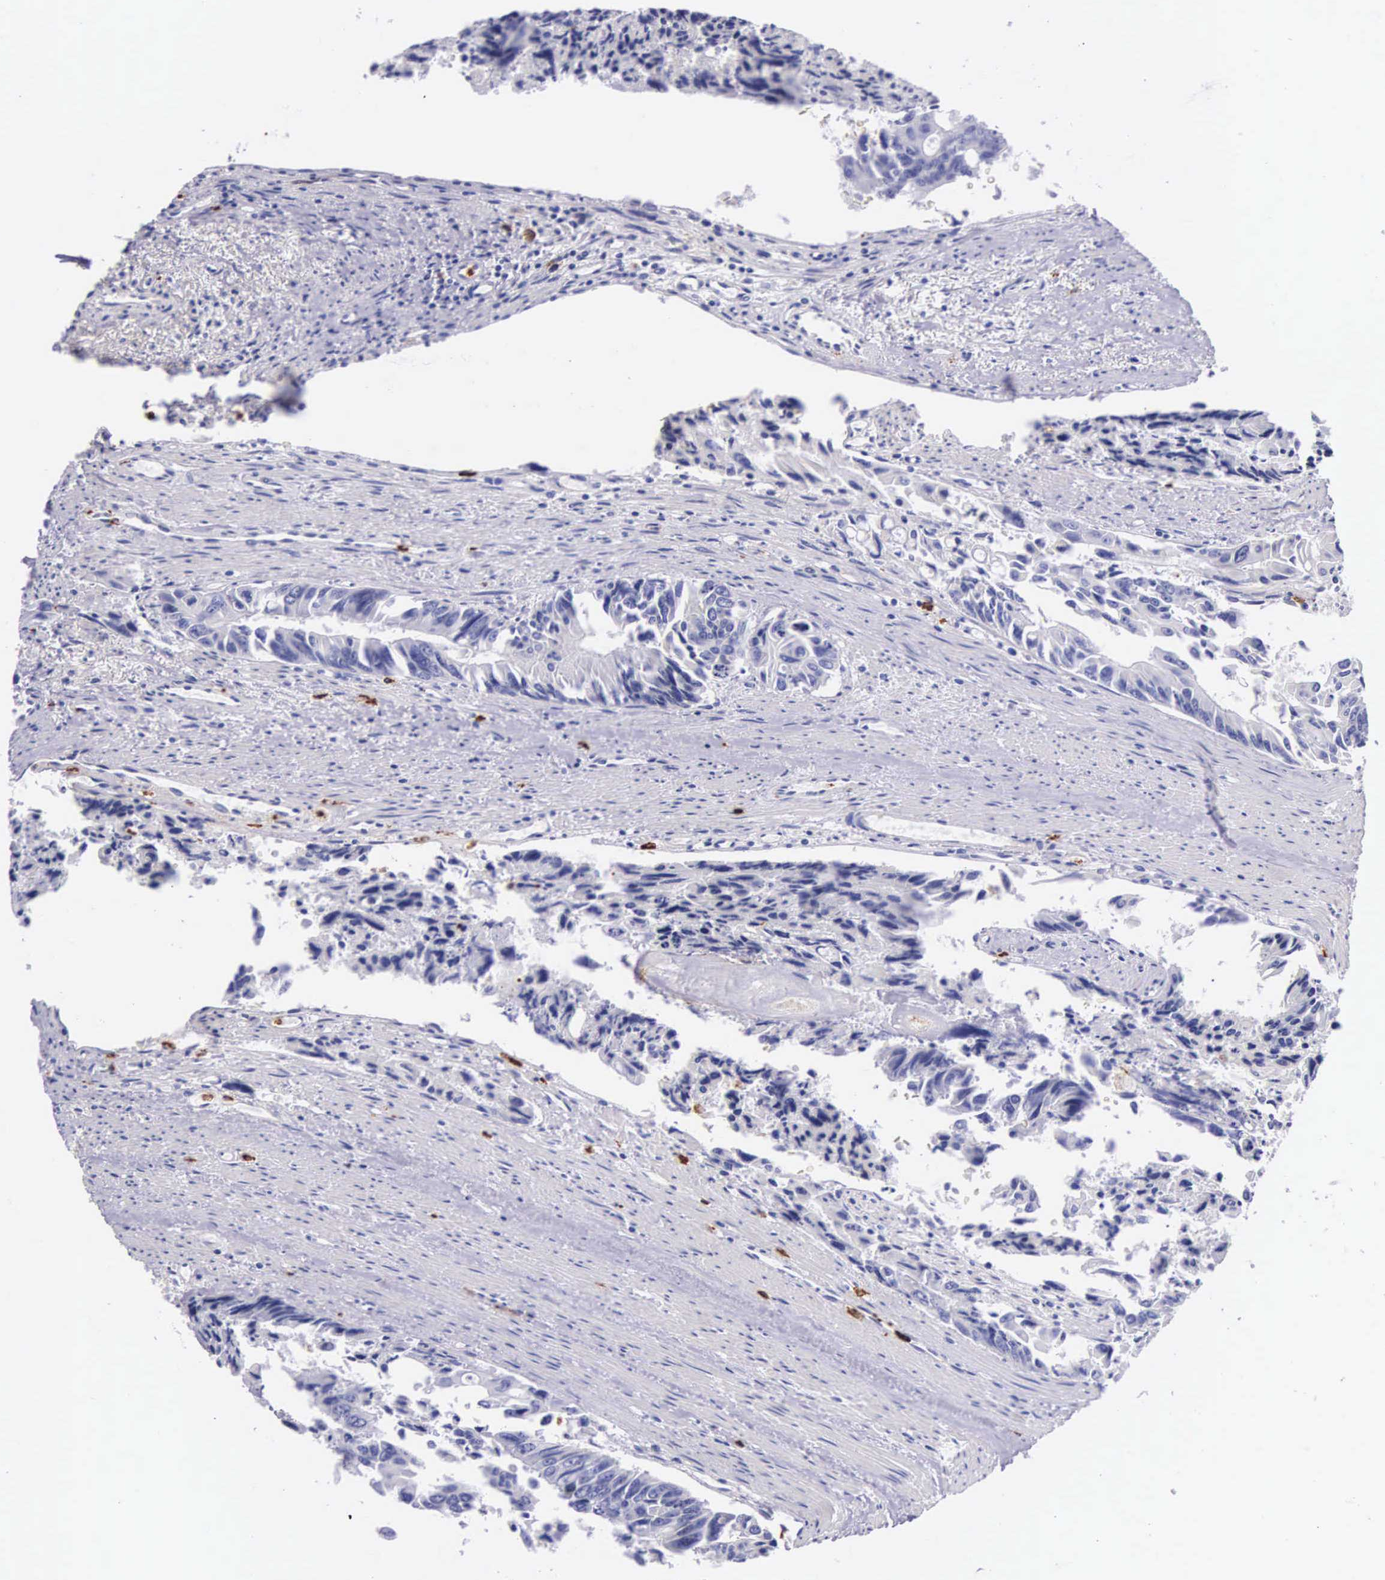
{"staining": {"intensity": "negative", "quantity": "none", "location": "none"}, "tissue": "colorectal cancer", "cell_type": "Tumor cells", "image_type": "cancer", "snomed": [{"axis": "morphology", "description": "Adenocarcinoma, NOS"}, {"axis": "topography", "description": "Rectum"}], "caption": "Tumor cells show no significant positivity in colorectal cancer.", "gene": "FCN1", "patient": {"sex": "male", "age": 76}}